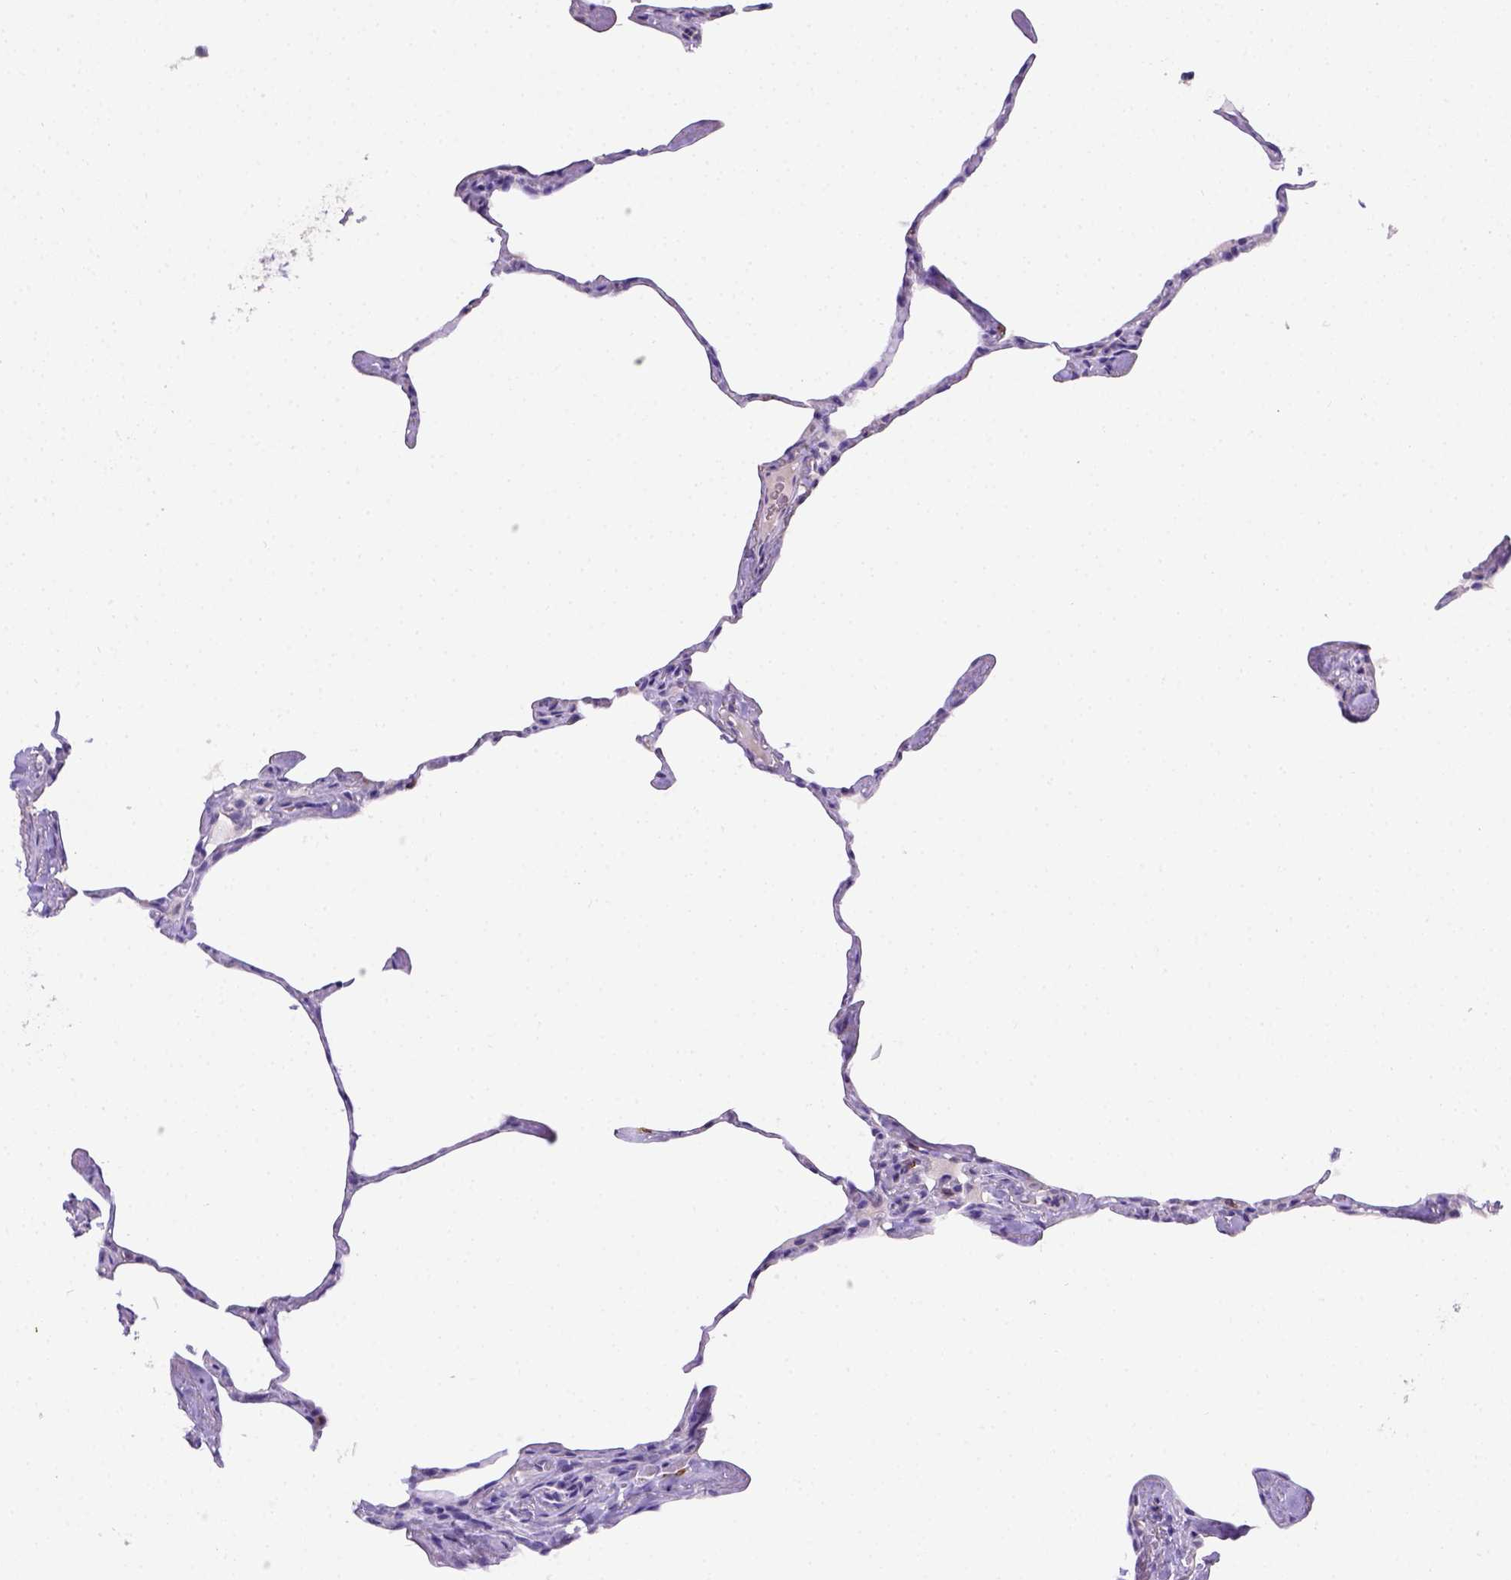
{"staining": {"intensity": "negative", "quantity": "none", "location": "none"}, "tissue": "lung", "cell_type": "Alveolar cells", "image_type": "normal", "snomed": [{"axis": "morphology", "description": "Normal tissue, NOS"}, {"axis": "topography", "description": "Lung"}], "caption": "High magnification brightfield microscopy of benign lung stained with DAB (3,3'-diaminobenzidine) (brown) and counterstained with hematoxylin (blue): alveolar cells show no significant positivity. (DAB immunohistochemistry, high magnification).", "gene": "B3GAT1", "patient": {"sex": "male", "age": 65}}